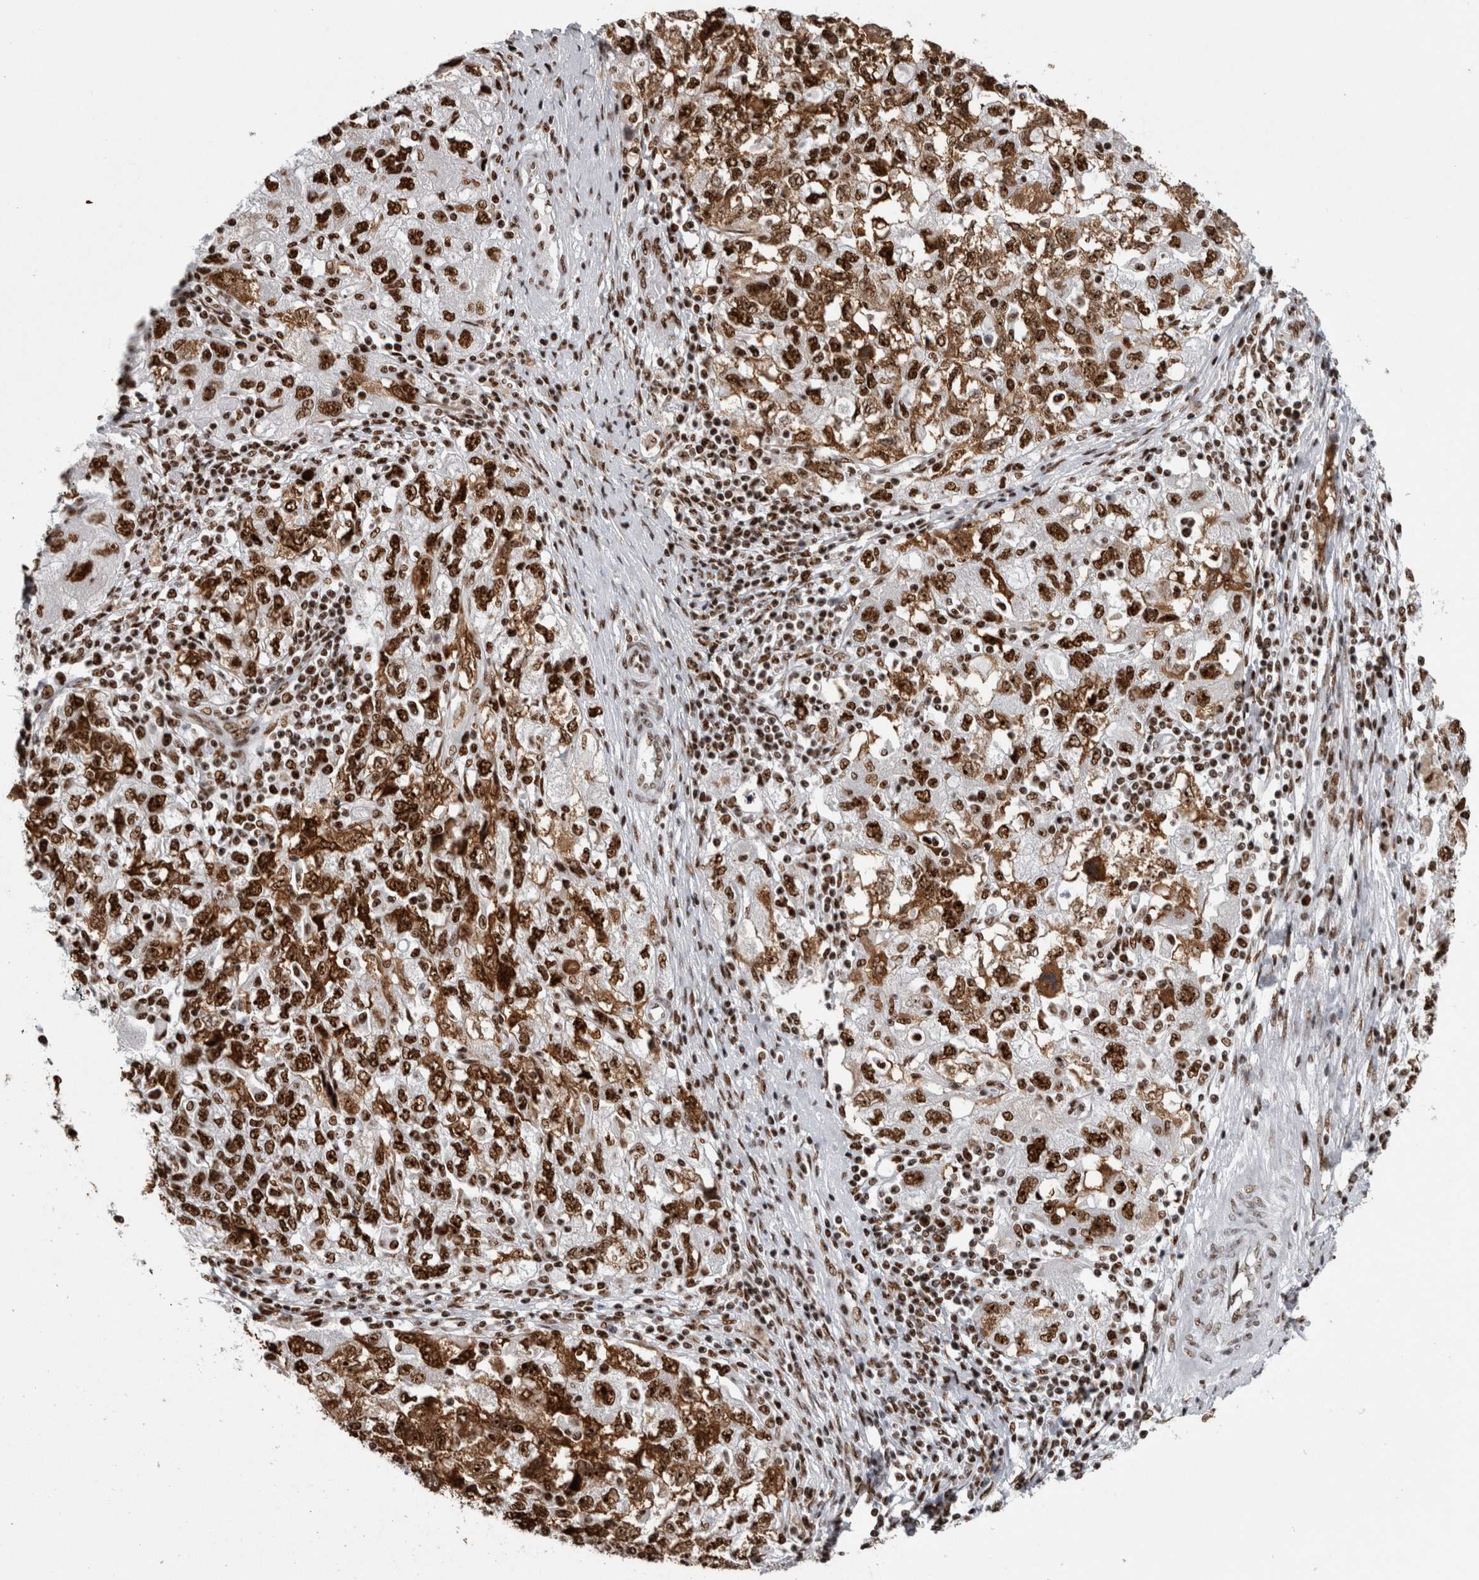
{"staining": {"intensity": "strong", "quantity": ">75%", "location": "nuclear"}, "tissue": "ovarian cancer", "cell_type": "Tumor cells", "image_type": "cancer", "snomed": [{"axis": "morphology", "description": "Carcinoma, NOS"}, {"axis": "morphology", "description": "Cystadenocarcinoma, serous, NOS"}, {"axis": "topography", "description": "Ovary"}], "caption": "Protein staining of ovarian cancer (carcinoma) tissue exhibits strong nuclear expression in approximately >75% of tumor cells.", "gene": "NCL", "patient": {"sex": "female", "age": 69}}